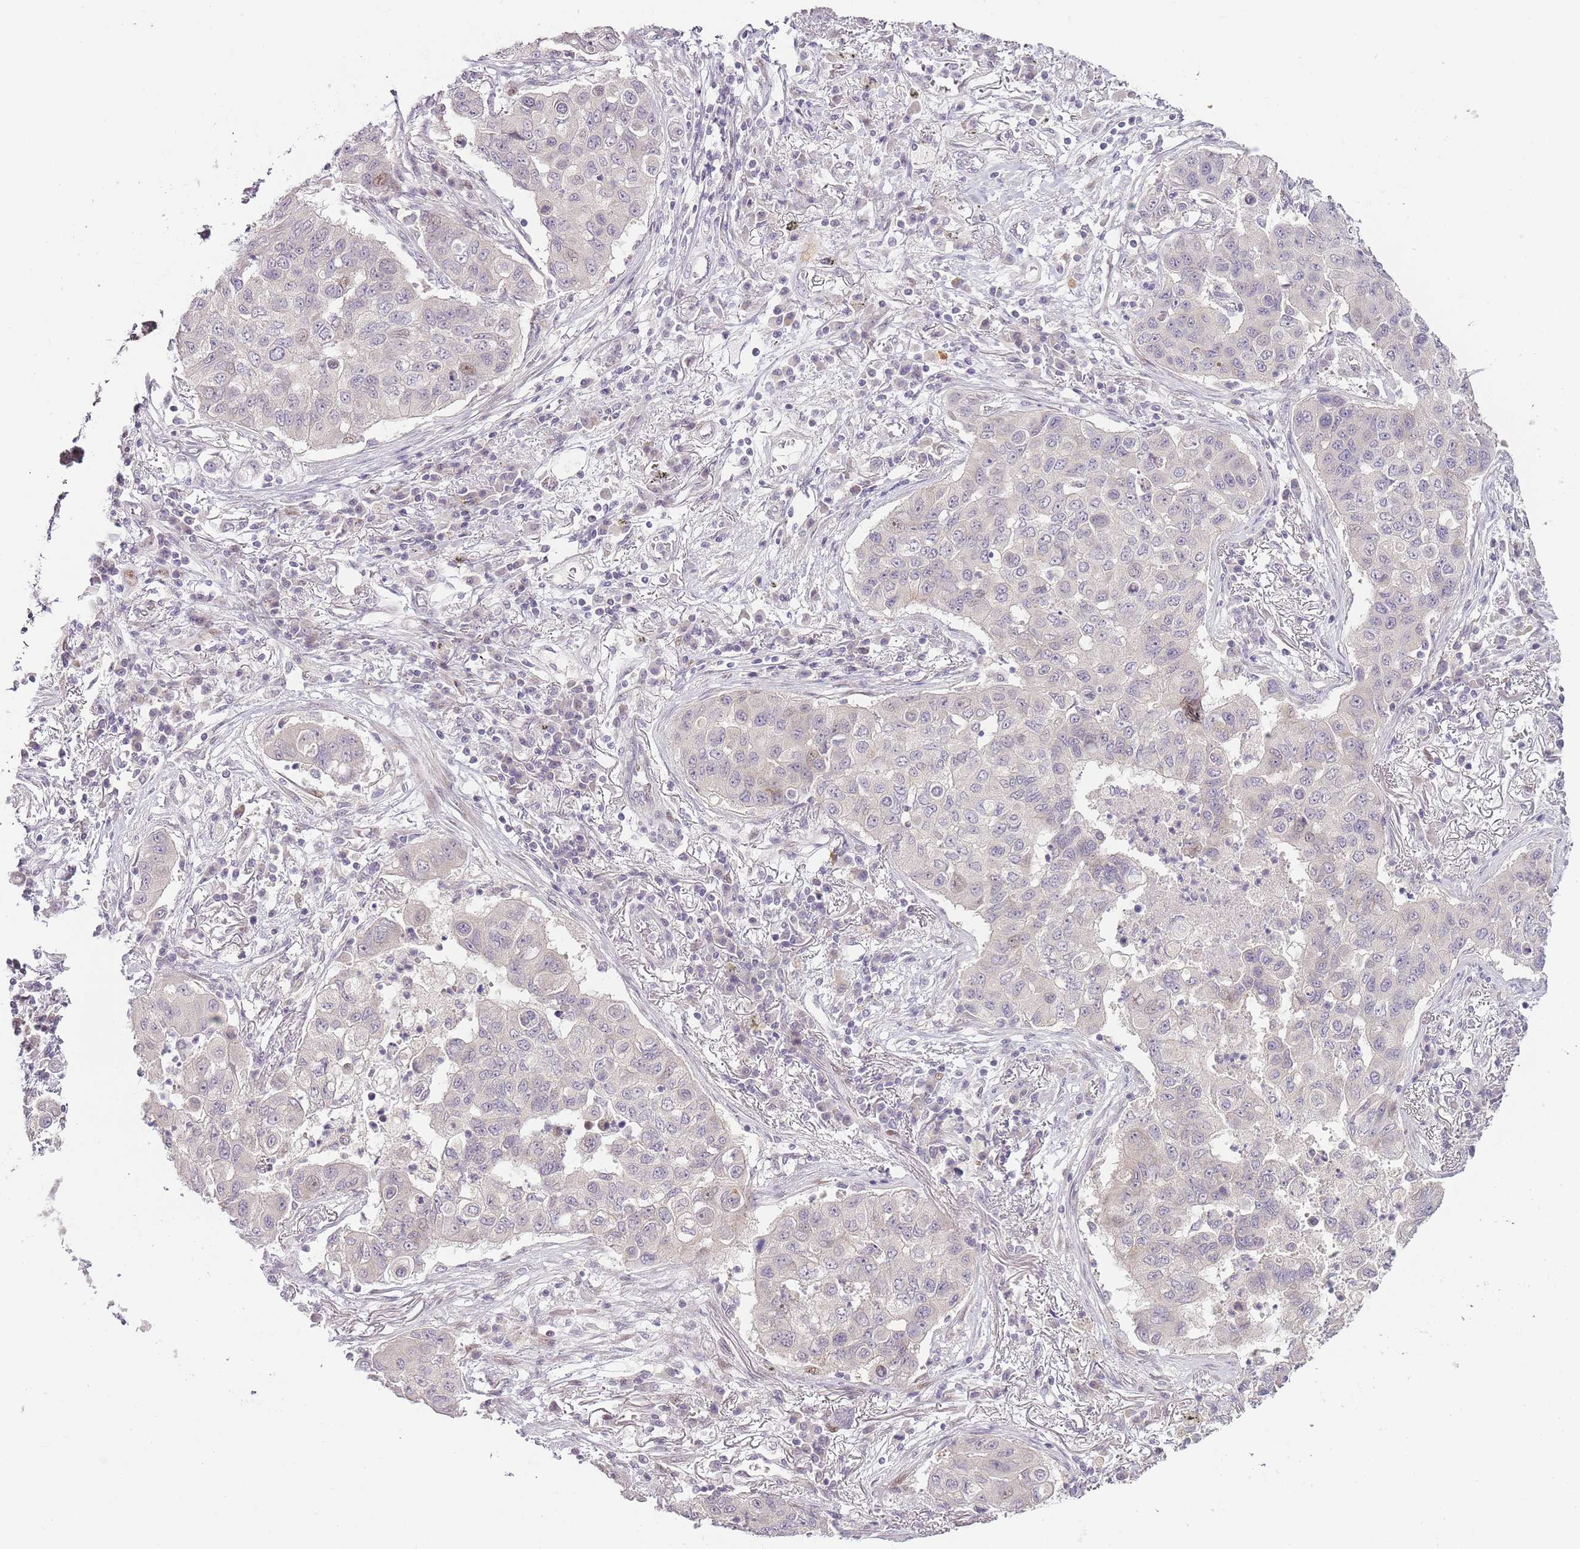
{"staining": {"intensity": "negative", "quantity": "none", "location": "none"}, "tissue": "lung cancer", "cell_type": "Tumor cells", "image_type": "cancer", "snomed": [{"axis": "morphology", "description": "Squamous cell carcinoma, NOS"}, {"axis": "topography", "description": "Lung"}], "caption": "High power microscopy image of an immunohistochemistry photomicrograph of lung cancer, revealing no significant expression in tumor cells. The staining is performed using DAB (3,3'-diaminobenzidine) brown chromogen with nuclei counter-stained in using hematoxylin.", "gene": "OGG1", "patient": {"sex": "male", "age": 74}}